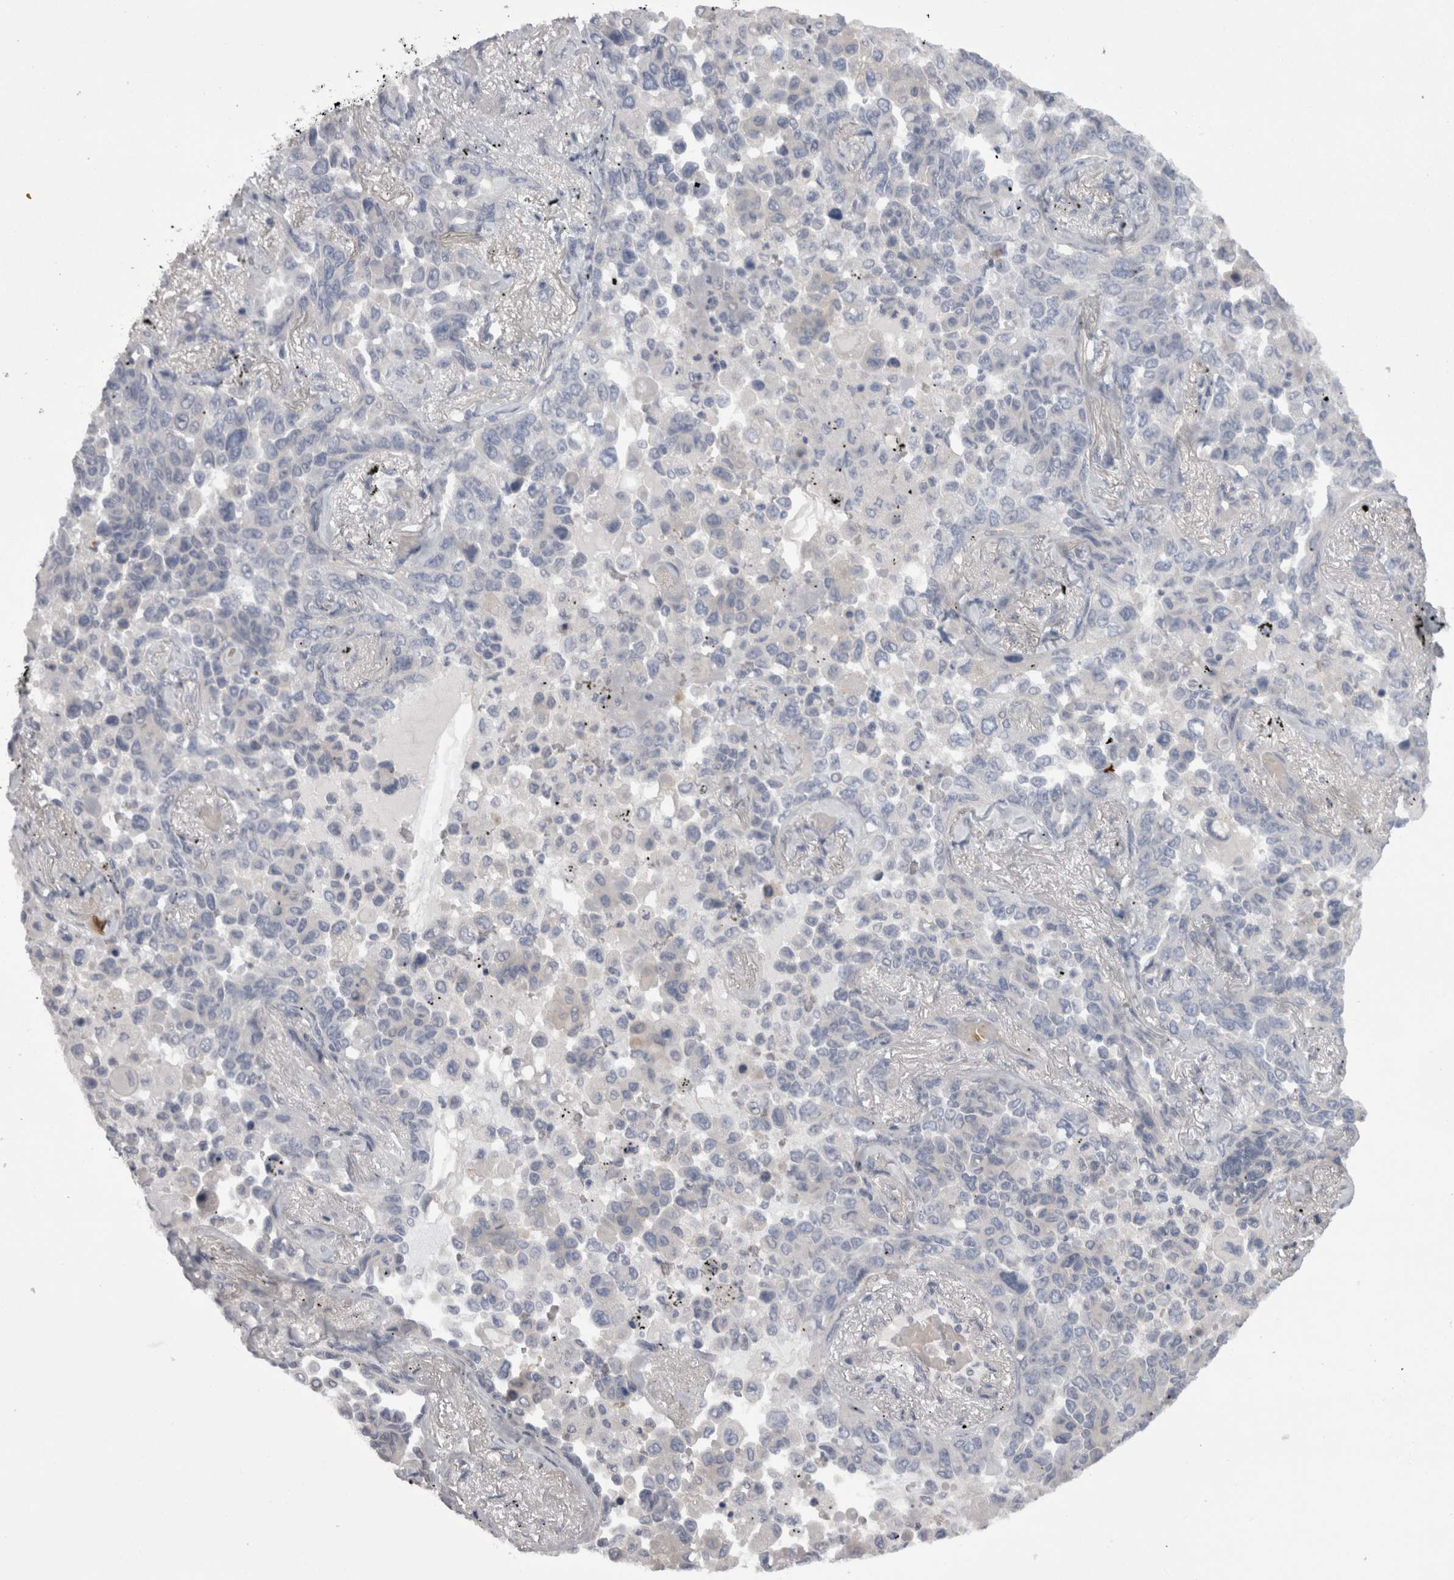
{"staining": {"intensity": "negative", "quantity": "none", "location": "none"}, "tissue": "lung cancer", "cell_type": "Tumor cells", "image_type": "cancer", "snomed": [{"axis": "morphology", "description": "Adenocarcinoma, NOS"}, {"axis": "topography", "description": "Lung"}], "caption": "Immunohistochemistry of human lung cancer (adenocarcinoma) reveals no expression in tumor cells.", "gene": "CAMK2D", "patient": {"sex": "female", "age": 67}}